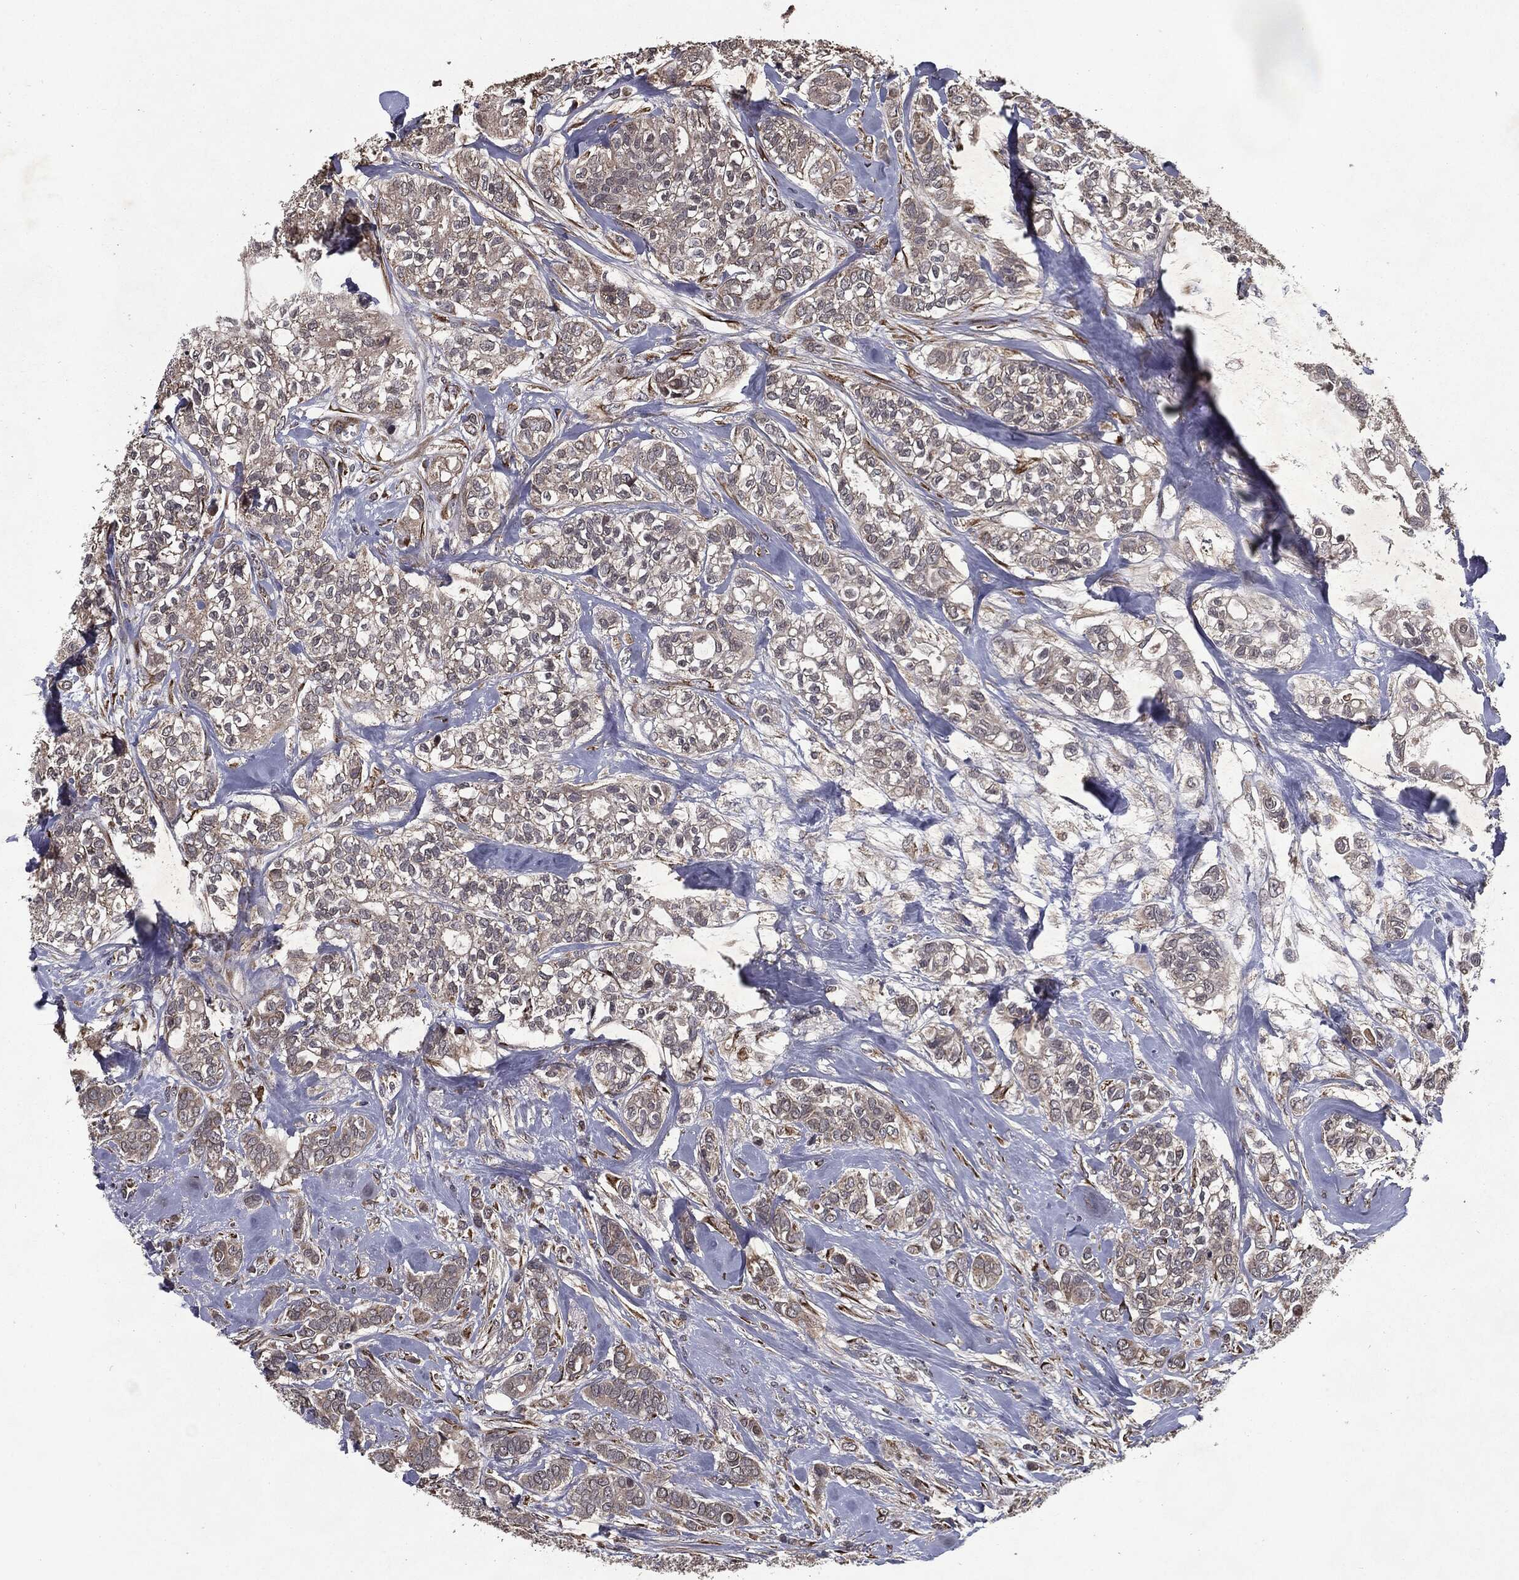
{"staining": {"intensity": "weak", "quantity": "25%-75%", "location": "cytoplasmic/membranous"}, "tissue": "breast cancer", "cell_type": "Tumor cells", "image_type": "cancer", "snomed": [{"axis": "morphology", "description": "Duct carcinoma"}, {"axis": "topography", "description": "Breast"}], "caption": "There is low levels of weak cytoplasmic/membranous staining in tumor cells of infiltrating ductal carcinoma (breast), as demonstrated by immunohistochemical staining (brown color).", "gene": "HDAC5", "patient": {"sex": "female", "age": 71}}